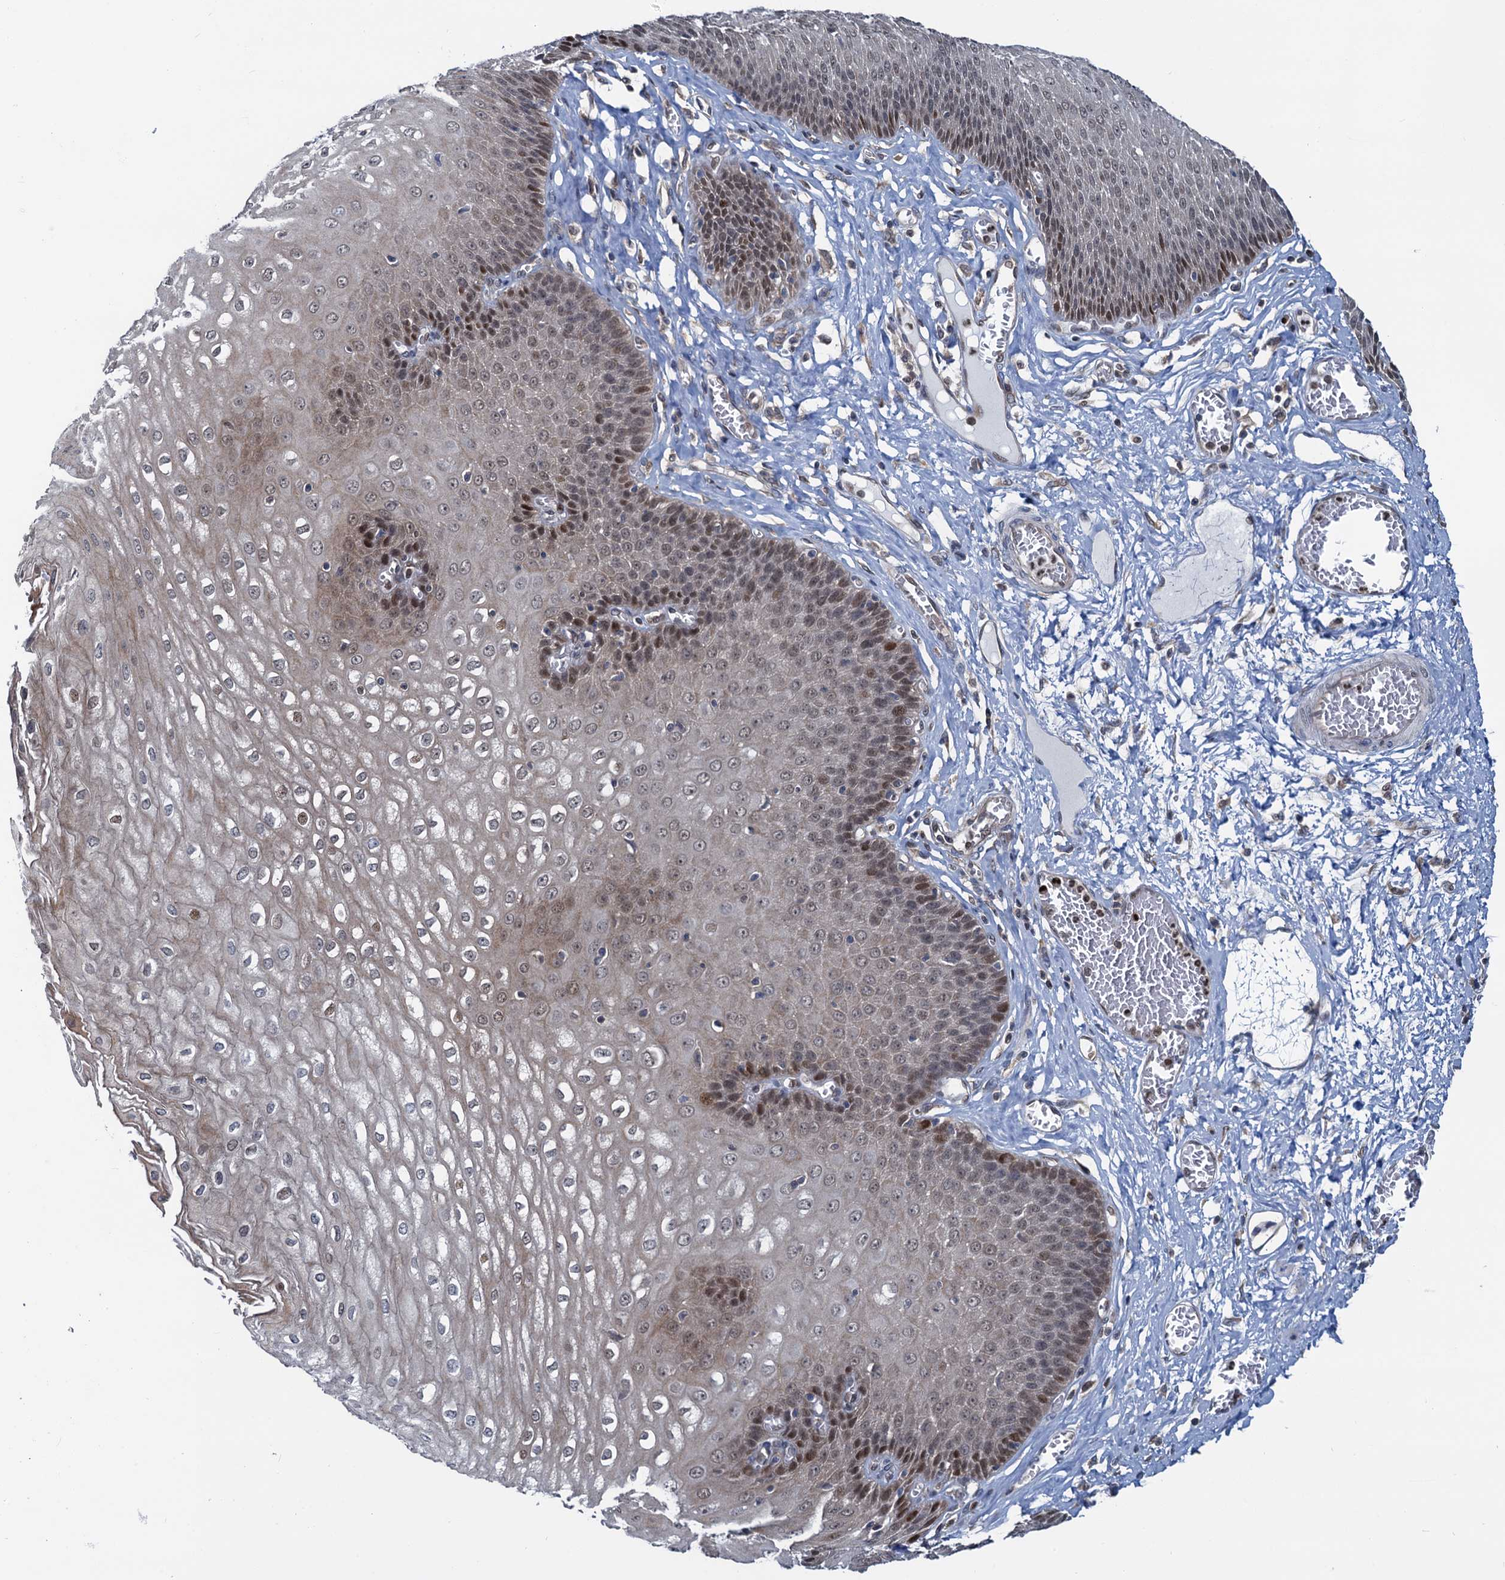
{"staining": {"intensity": "moderate", "quantity": "<25%", "location": "cytoplasmic/membranous,nuclear"}, "tissue": "esophagus", "cell_type": "Squamous epithelial cells", "image_type": "normal", "snomed": [{"axis": "morphology", "description": "Normal tissue, NOS"}, {"axis": "topography", "description": "Esophagus"}], "caption": "This is an image of IHC staining of normal esophagus, which shows moderate staining in the cytoplasmic/membranous,nuclear of squamous epithelial cells.", "gene": "RNF125", "patient": {"sex": "male", "age": 60}}